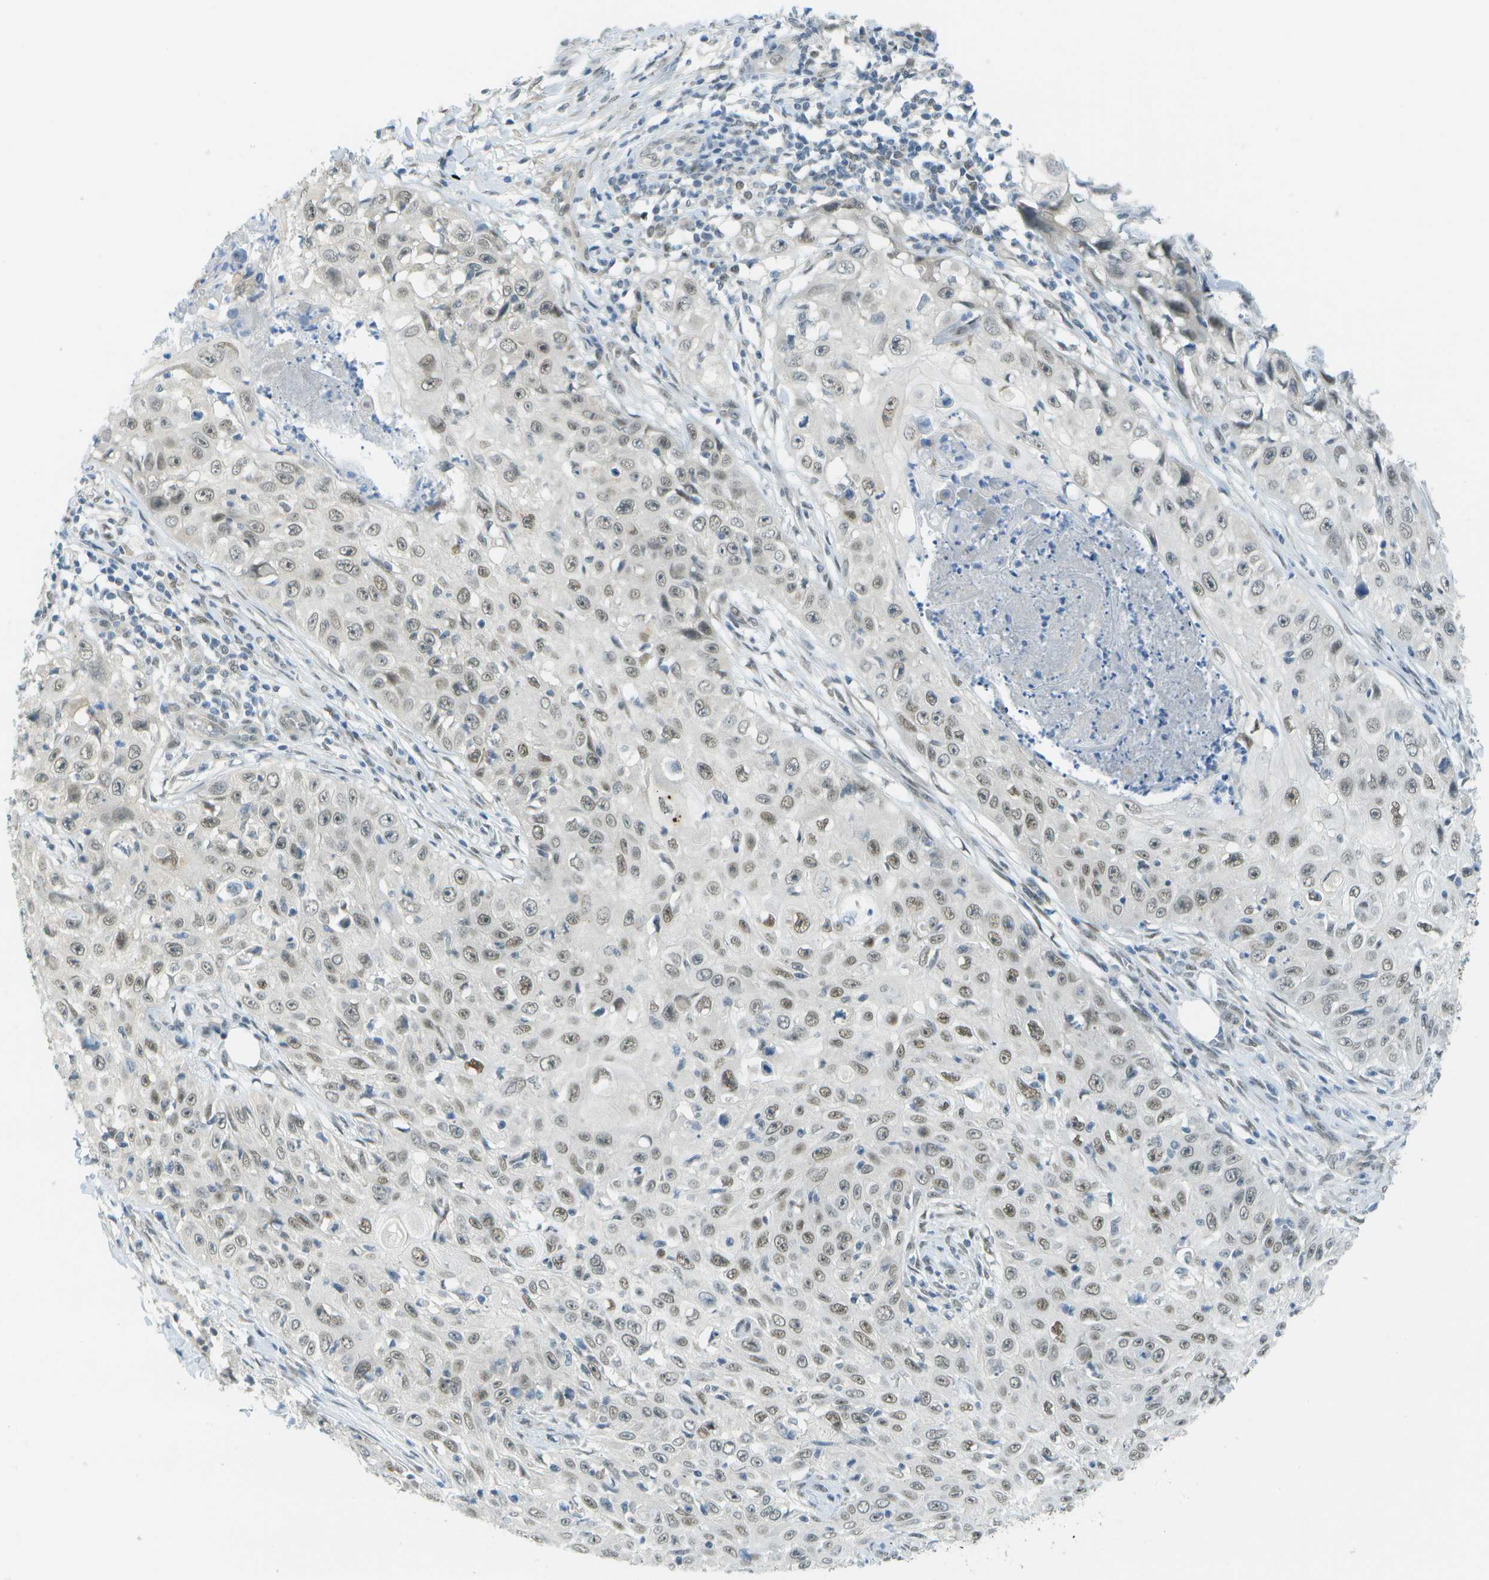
{"staining": {"intensity": "weak", "quantity": ">75%", "location": "nuclear"}, "tissue": "skin cancer", "cell_type": "Tumor cells", "image_type": "cancer", "snomed": [{"axis": "morphology", "description": "Squamous cell carcinoma, NOS"}, {"axis": "topography", "description": "Skin"}], "caption": "The immunohistochemical stain labels weak nuclear expression in tumor cells of skin cancer (squamous cell carcinoma) tissue. Immunohistochemistry stains the protein in brown and the nuclei are stained blue.", "gene": "ARID1B", "patient": {"sex": "male", "age": 86}}